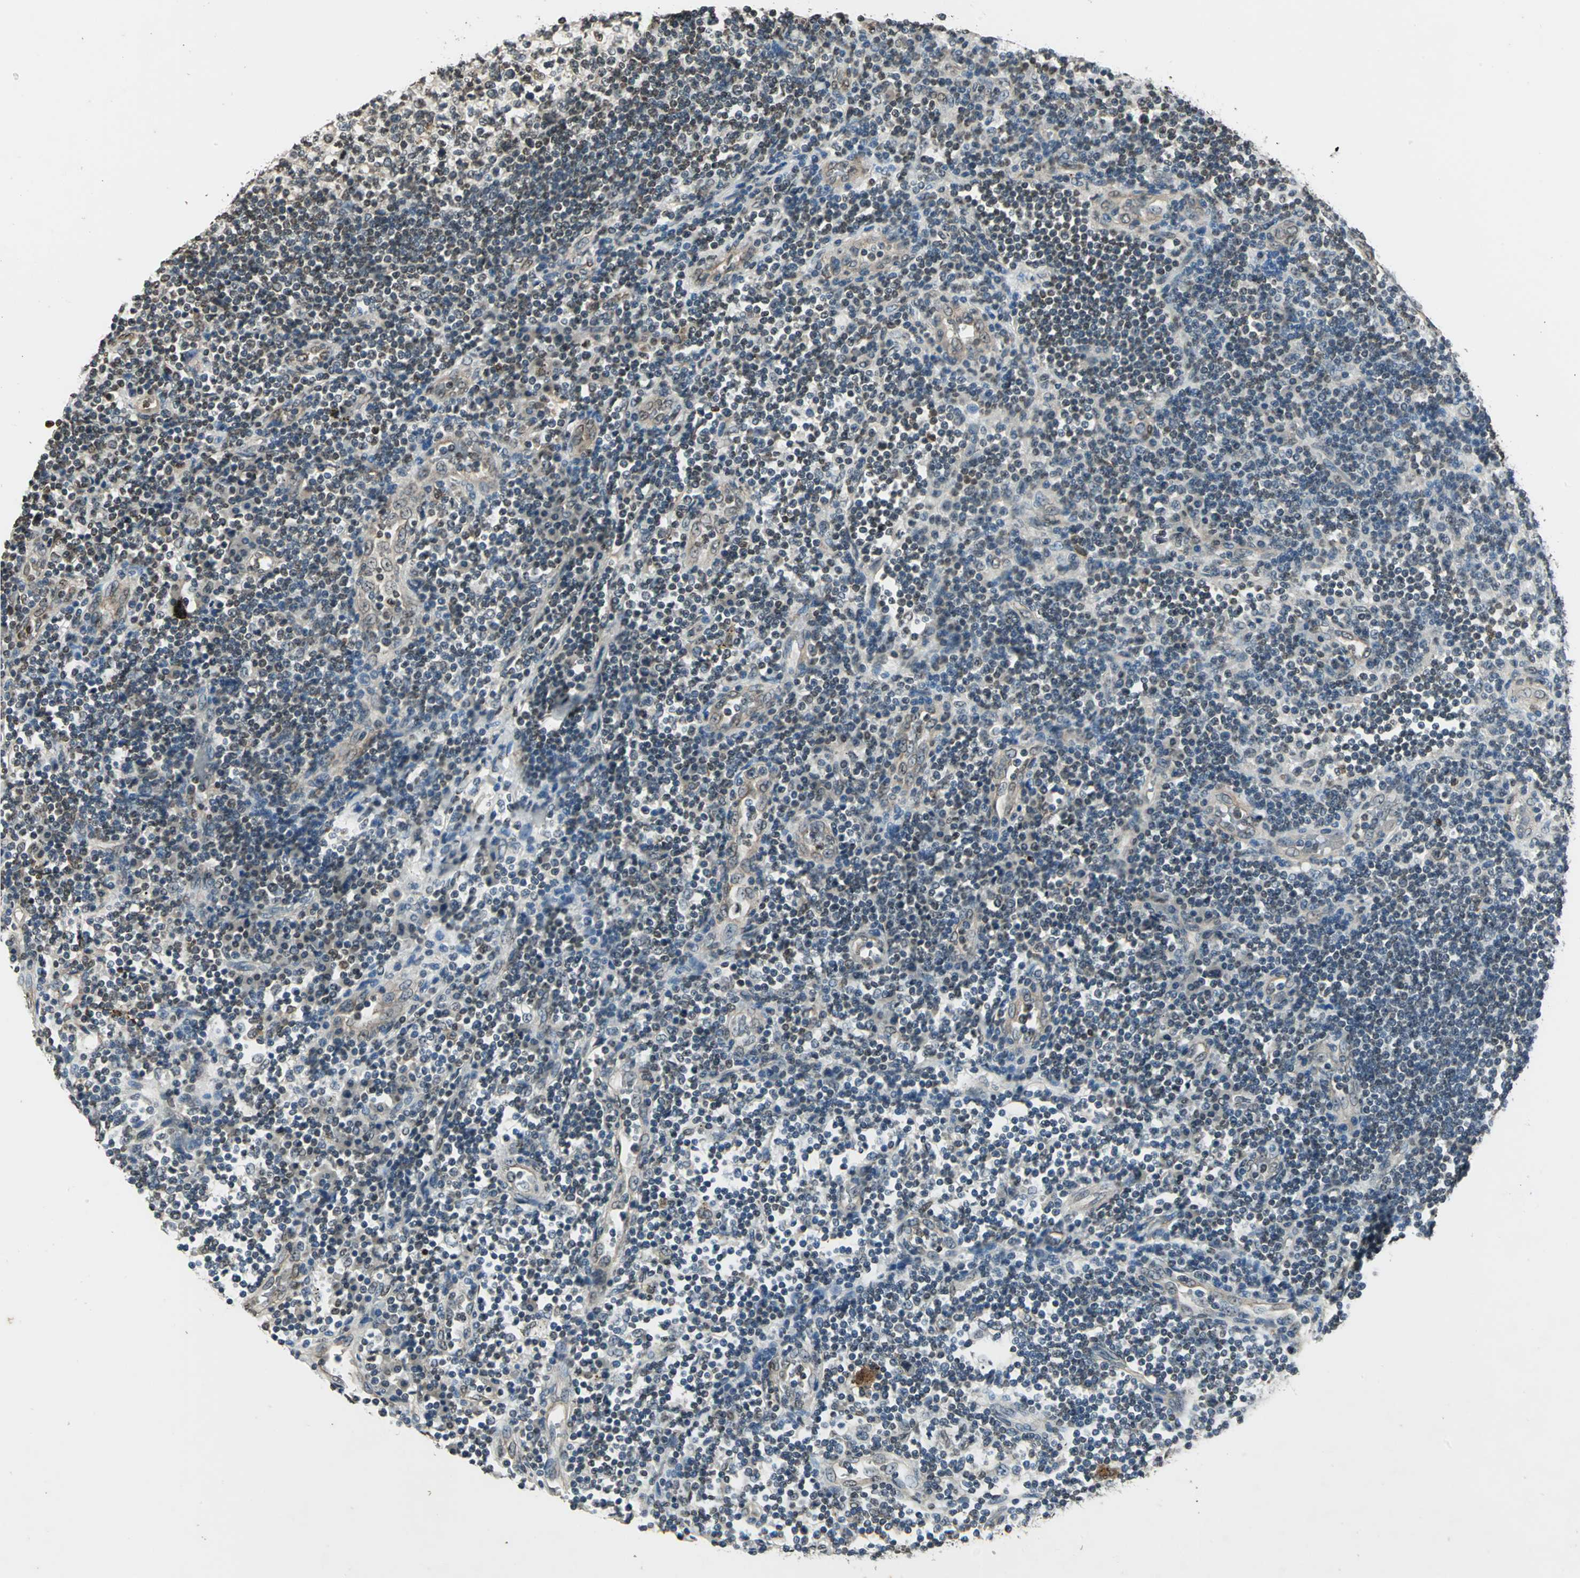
{"staining": {"intensity": "weak", "quantity": "25%-75%", "location": "cytoplasmic/membranous,nuclear"}, "tissue": "lymph node", "cell_type": "Germinal center cells", "image_type": "normal", "snomed": [{"axis": "morphology", "description": "Normal tissue, NOS"}, {"axis": "morphology", "description": "Squamous cell carcinoma, metastatic, NOS"}, {"axis": "topography", "description": "Lymph node"}], "caption": "Immunohistochemical staining of unremarkable lymph node shows 25%-75% levels of weak cytoplasmic/membranous,nuclear protein positivity in approximately 25%-75% of germinal center cells.", "gene": "LGALS3", "patient": {"sex": "female", "age": 53}}